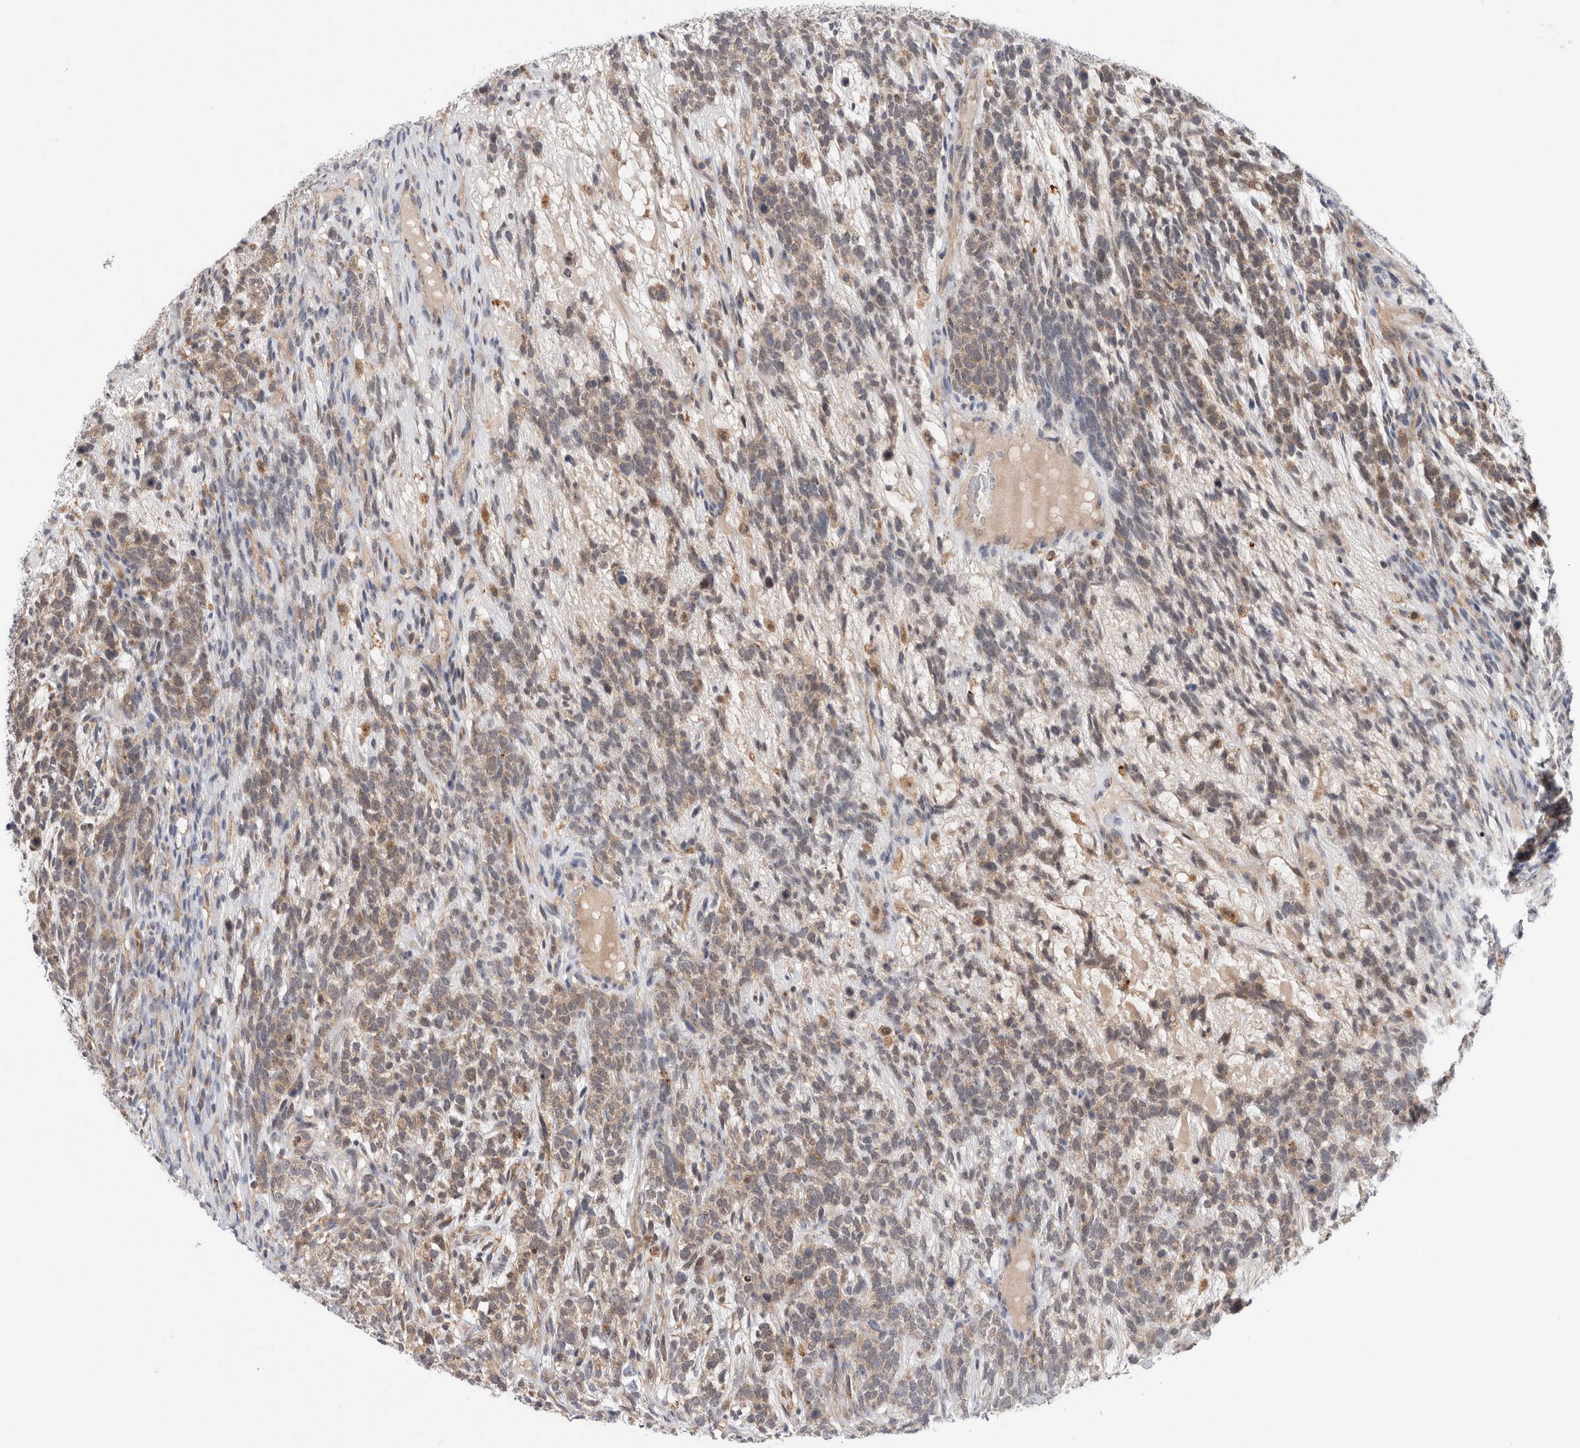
{"staining": {"intensity": "weak", "quantity": ">75%", "location": "cytoplasmic/membranous"}, "tissue": "testis cancer", "cell_type": "Tumor cells", "image_type": "cancer", "snomed": [{"axis": "morphology", "description": "Seminoma, NOS"}, {"axis": "morphology", "description": "Carcinoma, Embryonal, NOS"}, {"axis": "topography", "description": "Testis"}], "caption": "Immunohistochemical staining of human testis cancer (embryonal carcinoma) displays low levels of weak cytoplasmic/membranous positivity in approximately >75% of tumor cells.", "gene": "MRPL37", "patient": {"sex": "male", "age": 28}}